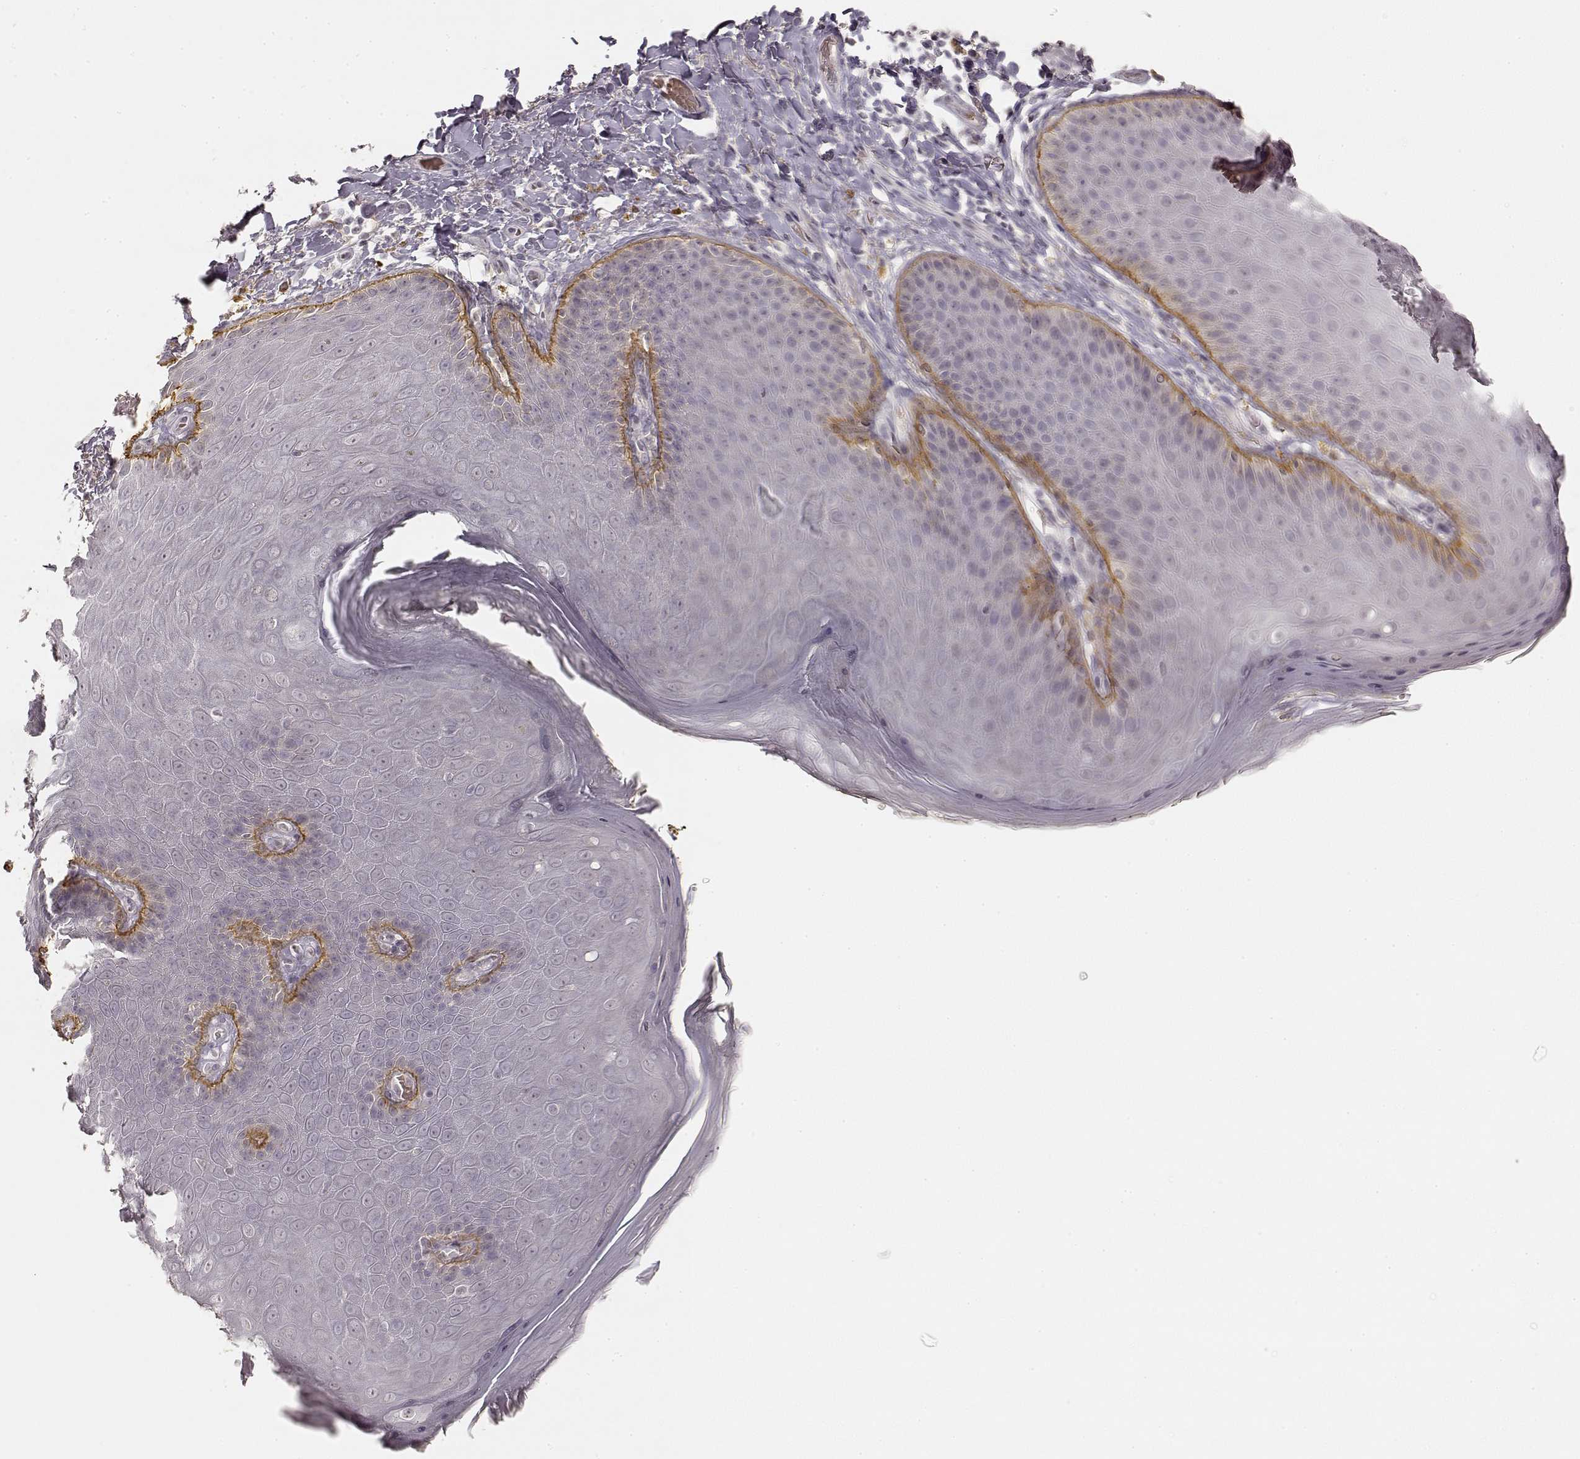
{"staining": {"intensity": "negative", "quantity": "none", "location": "none"}, "tissue": "skin", "cell_type": "Epidermal cells", "image_type": "normal", "snomed": [{"axis": "morphology", "description": "Normal tissue, NOS"}, {"axis": "topography", "description": "Anal"}], "caption": "Photomicrograph shows no protein positivity in epidermal cells of benign skin.", "gene": "LAMC2", "patient": {"sex": "male", "age": 53}}